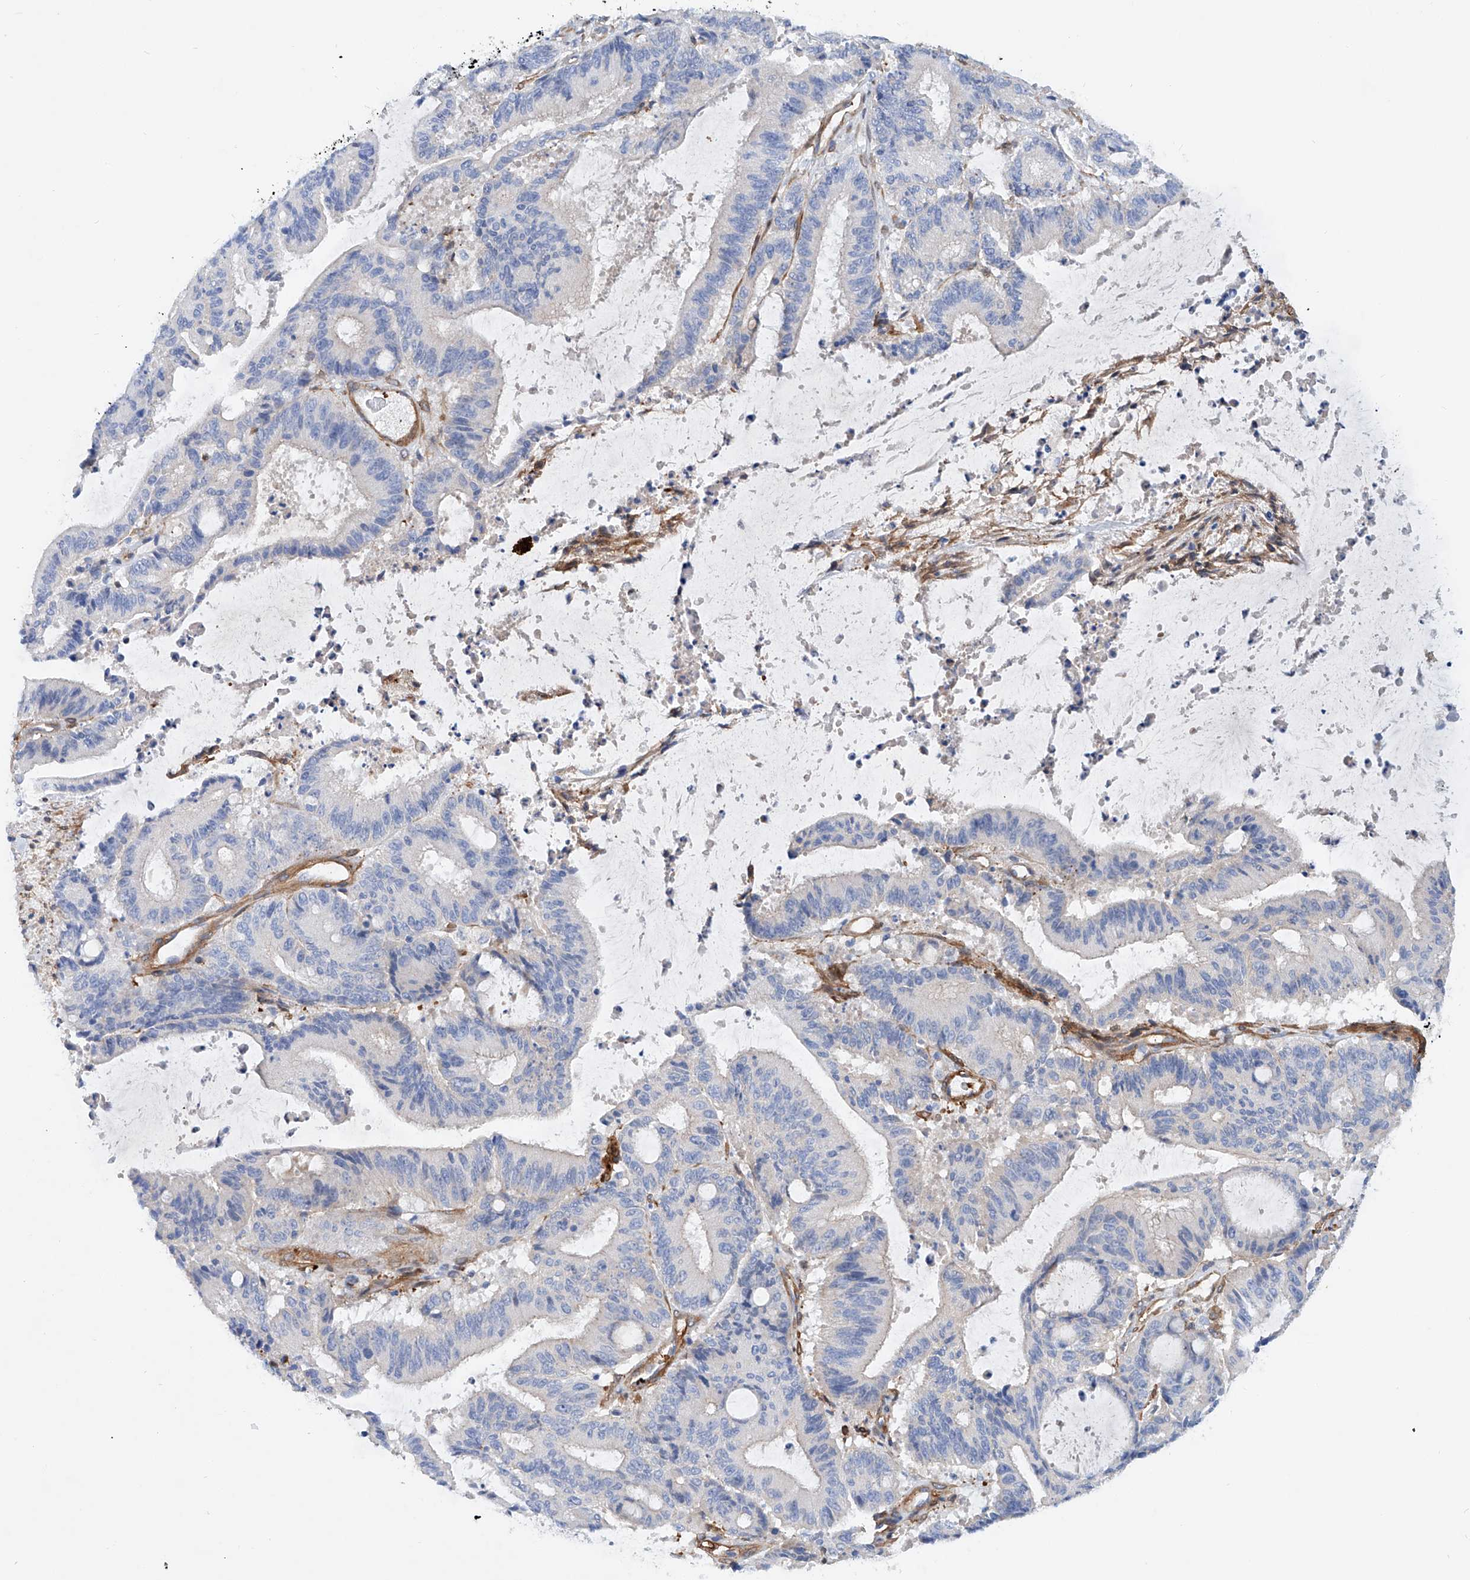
{"staining": {"intensity": "negative", "quantity": "none", "location": "none"}, "tissue": "liver cancer", "cell_type": "Tumor cells", "image_type": "cancer", "snomed": [{"axis": "morphology", "description": "Normal tissue, NOS"}, {"axis": "morphology", "description": "Cholangiocarcinoma"}, {"axis": "topography", "description": "Liver"}, {"axis": "topography", "description": "Peripheral nerve tissue"}], "caption": "Micrograph shows no protein staining in tumor cells of liver cancer (cholangiocarcinoma) tissue. (Stains: DAB immunohistochemistry (IHC) with hematoxylin counter stain, Microscopy: brightfield microscopy at high magnification).", "gene": "TAS2R60", "patient": {"sex": "female", "age": 73}}